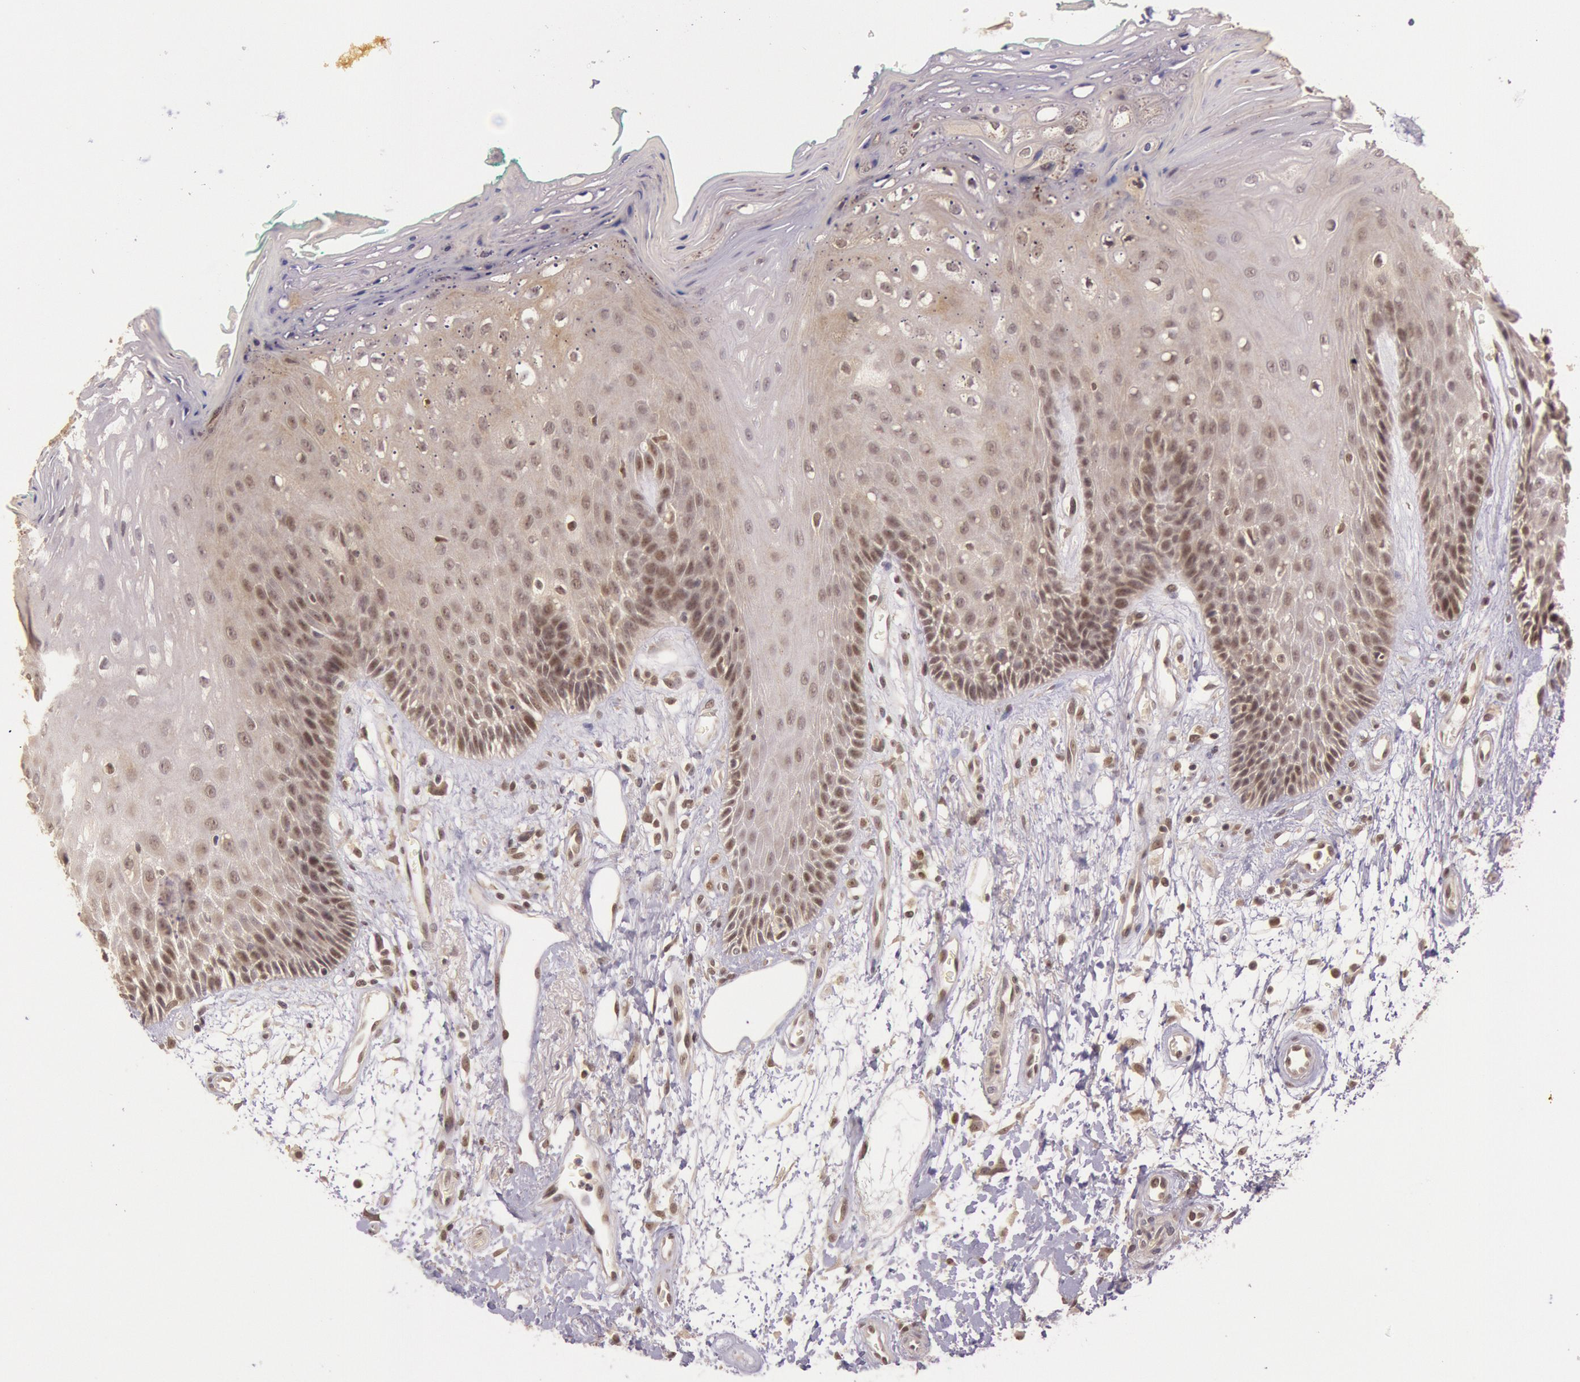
{"staining": {"intensity": "moderate", "quantity": "25%-75%", "location": "cytoplasmic/membranous,nuclear"}, "tissue": "oral mucosa", "cell_type": "Squamous epithelial cells", "image_type": "normal", "snomed": [{"axis": "morphology", "description": "Normal tissue, NOS"}, {"axis": "morphology", "description": "Squamous cell carcinoma, NOS"}, {"axis": "topography", "description": "Skeletal muscle"}, {"axis": "topography", "description": "Oral tissue"}, {"axis": "topography", "description": "Head-Neck"}], "caption": "This is an image of immunohistochemistry staining of normal oral mucosa, which shows moderate positivity in the cytoplasmic/membranous,nuclear of squamous epithelial cells.", "gene": "RTL10", "patient": {"sex": "female", "age": 84}}